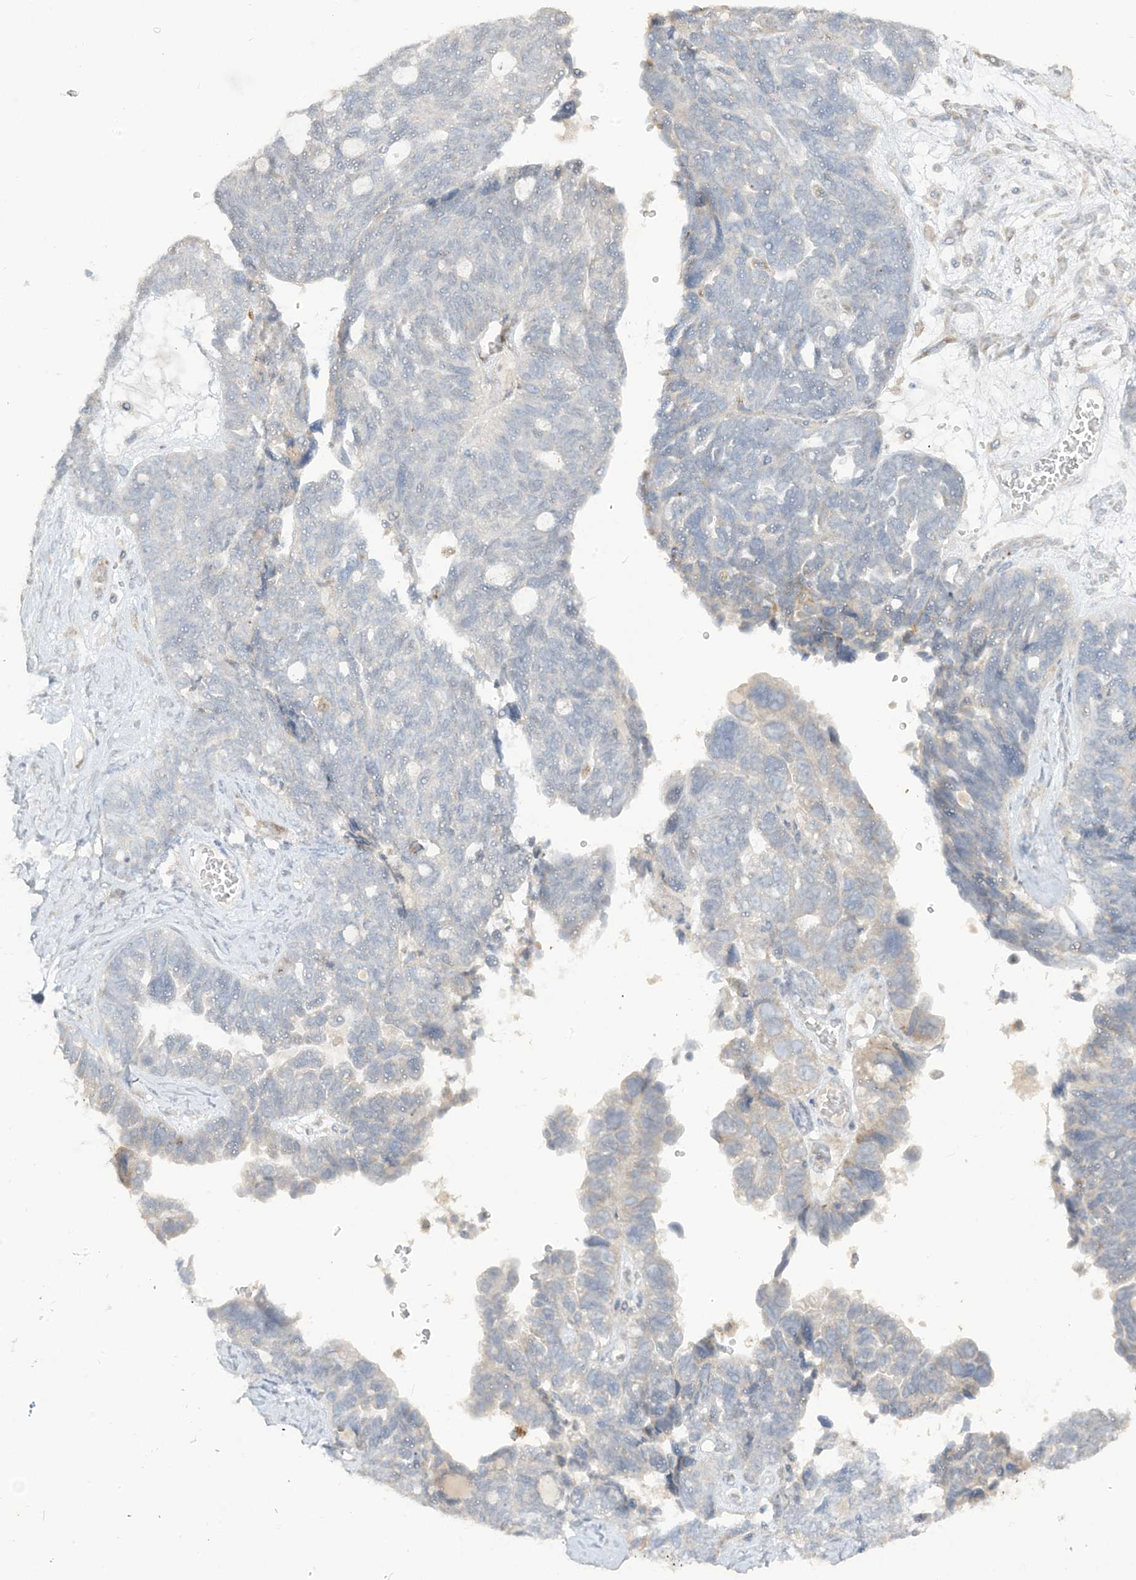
{"staining": {"intensity": "negative", "quantity": "none", "location": "none"}, "tissue": "ovarian cancer", "cell_type": "Tumor cells", "image_type": "cancer", "snomed": [{"axis": "morphology", "description": "Cystadenocarcinoma, serous, NOS"}, {"axis": "topography", "description": "Ovary"}], "caption": "There is no significant expression in tumor cells of ovarian cancer (serous cystadenocarcinoma).", "gene": "LOXL3", "patient": {"sex": "female", "age": 79}}